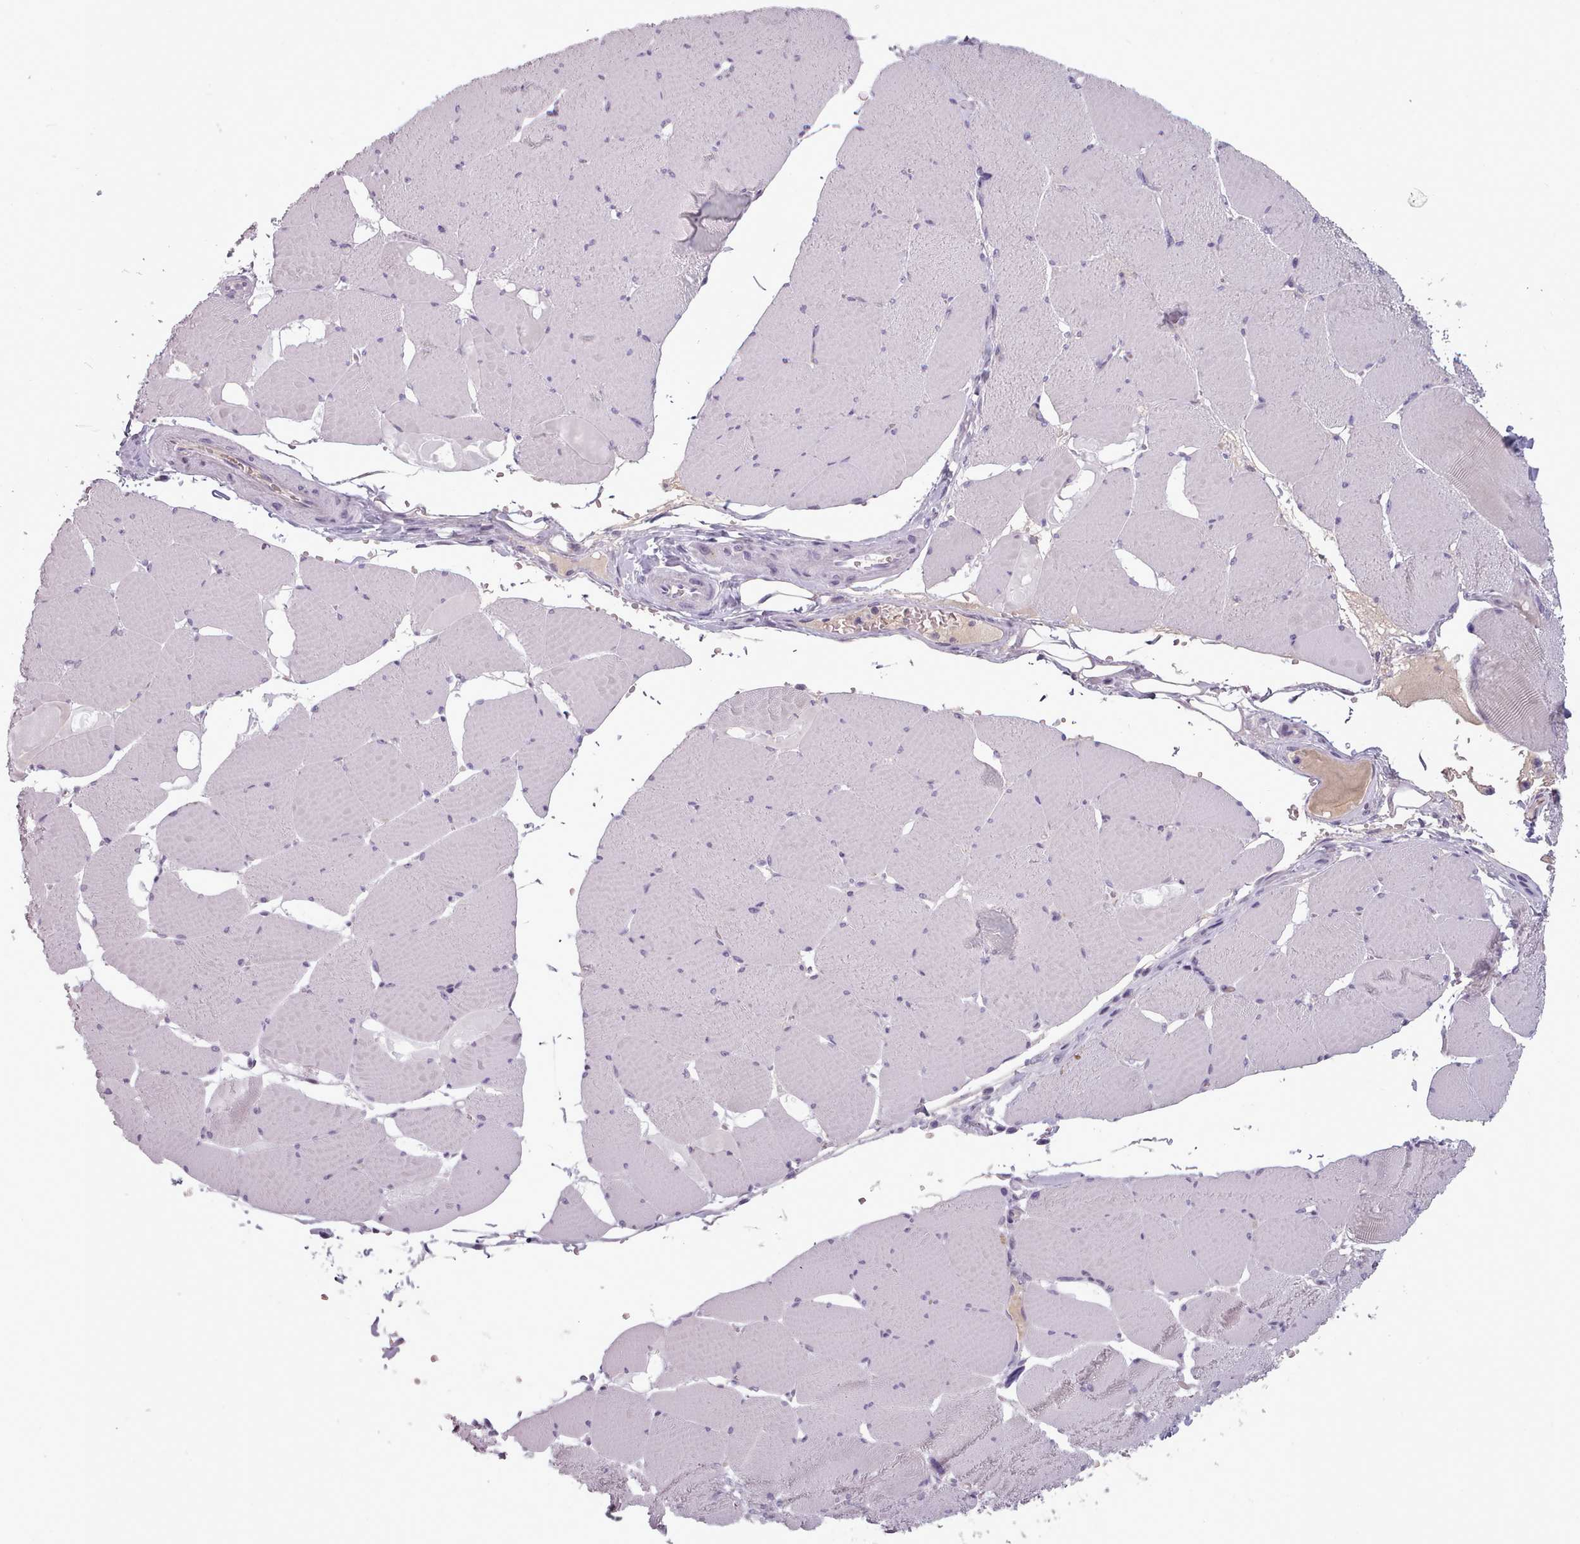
{"staining": {"intensity": "weak", "quantity": "<25%", "location": "cytoplasmic/membranous"}, "tissue": "skeletal muscle", "cell_type": "Myocytes", "image_type": "normal", "snomed": [{"axis": "morphology", "description": "Normal tissue, NOS"}, {"axis": "topography", "description": "Skeletal muscle"}, {"axis": "topography", "description": "Head-Neck"}], "caption": "The image shows no staining of myocytes in normal skeletal muscle.", "gene": "PBX4", "patient": {"sex": "male", "age": 66}}